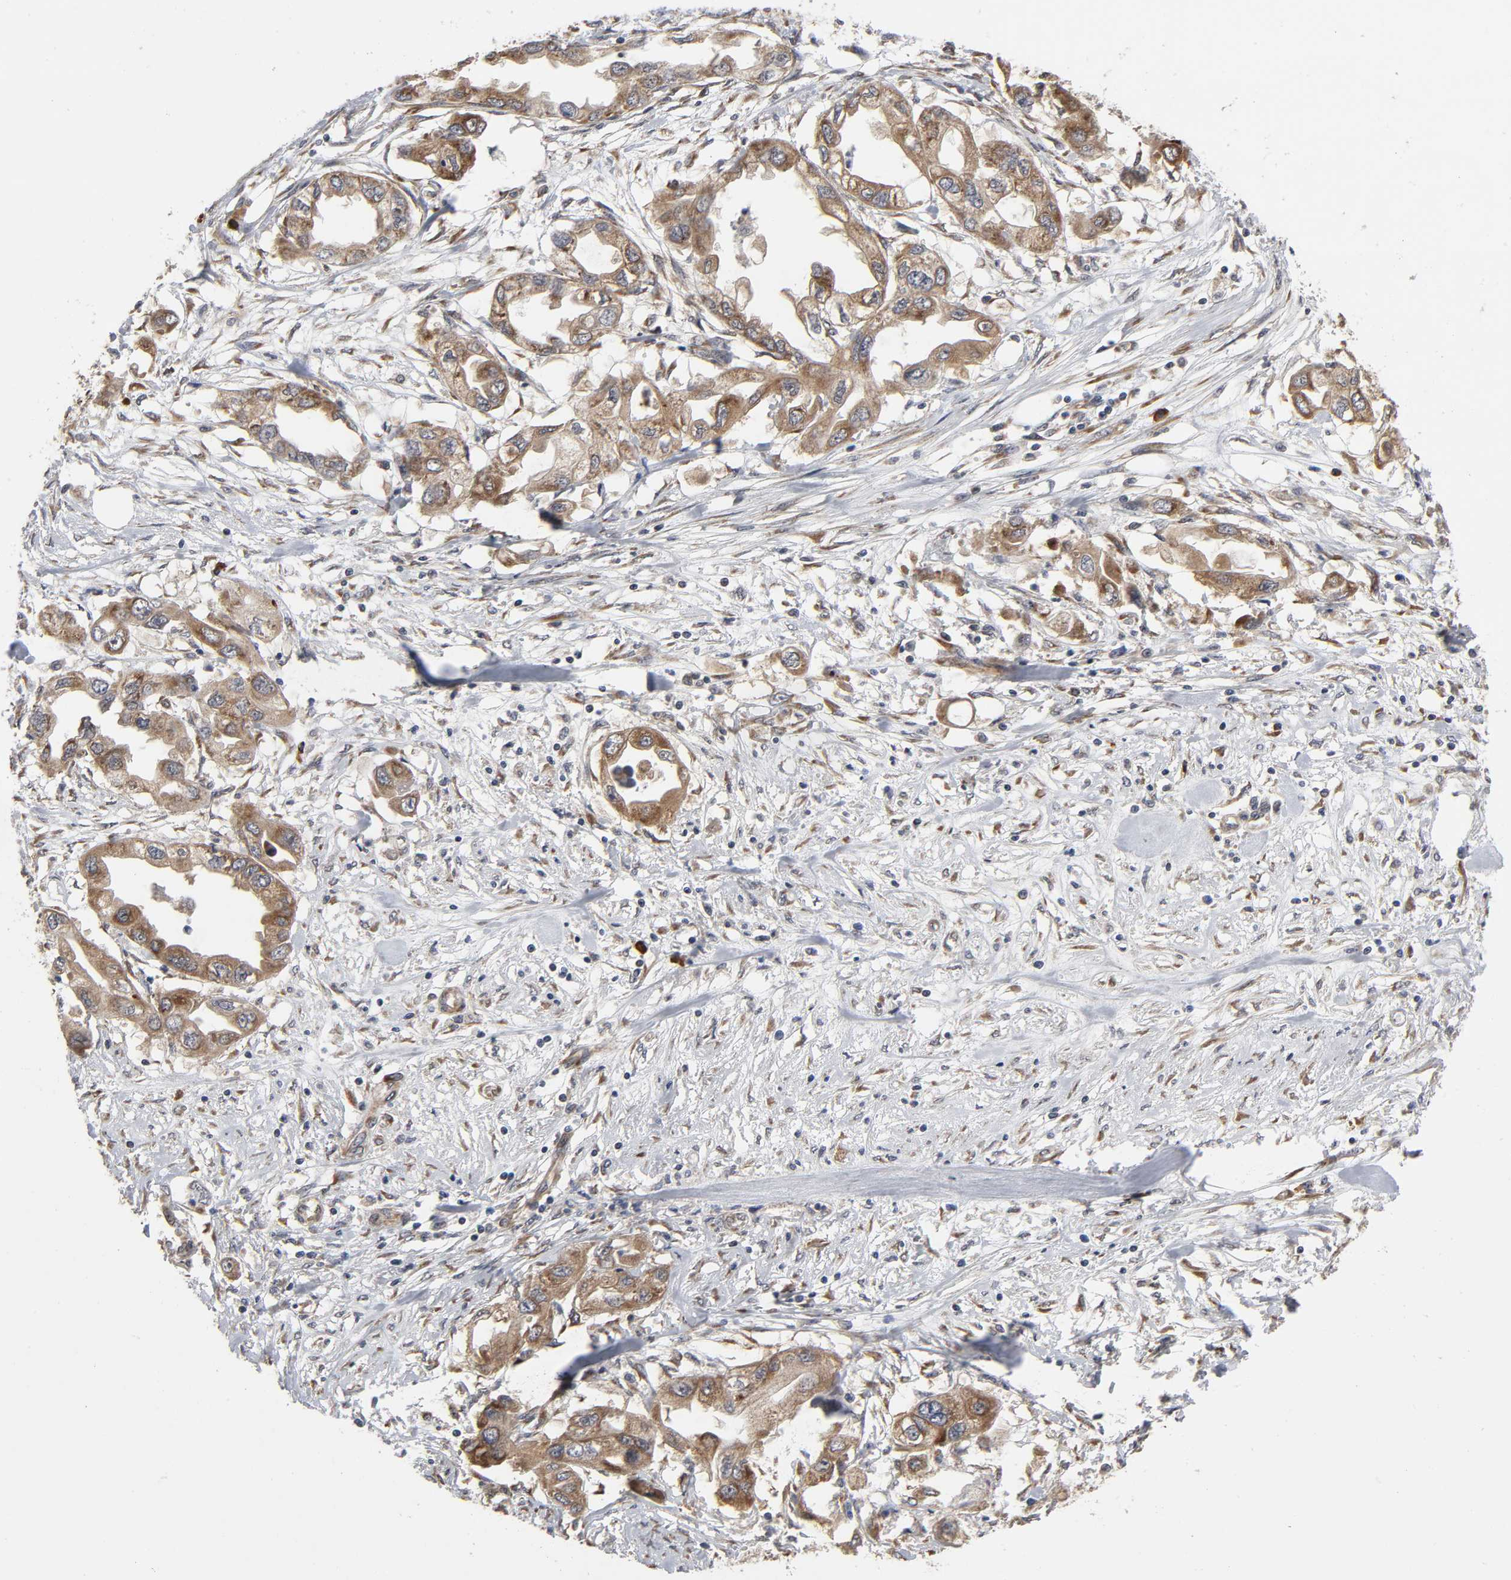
{"staining": {"intensity": "moderate", "quantity": ">75%", "location": "cytoplasmic/membranous"}, "tissue": "endometrial cancer", "cell_type": "Tumor cells", "image_type": "cancer", "snomed": [{"axis": "morphology", "description": "Adenocarcinoma, NOS"}, {"axis": "topography", "description": "Endometrium"}], "caption": "Immunohistochemistry histopathology image of neoplastic tissue: human endometrial cancer (adenocarcinoma) stained using immunohistochemistry exhibits medium levels of moderate protein expression localized specifically in the cytoplasmic/membranous of tumor cells, appearing as a cytoplasmic/membranous brown color.", "gene": "SLC30A9", "patient": {"sex": "female", "age": 67}}